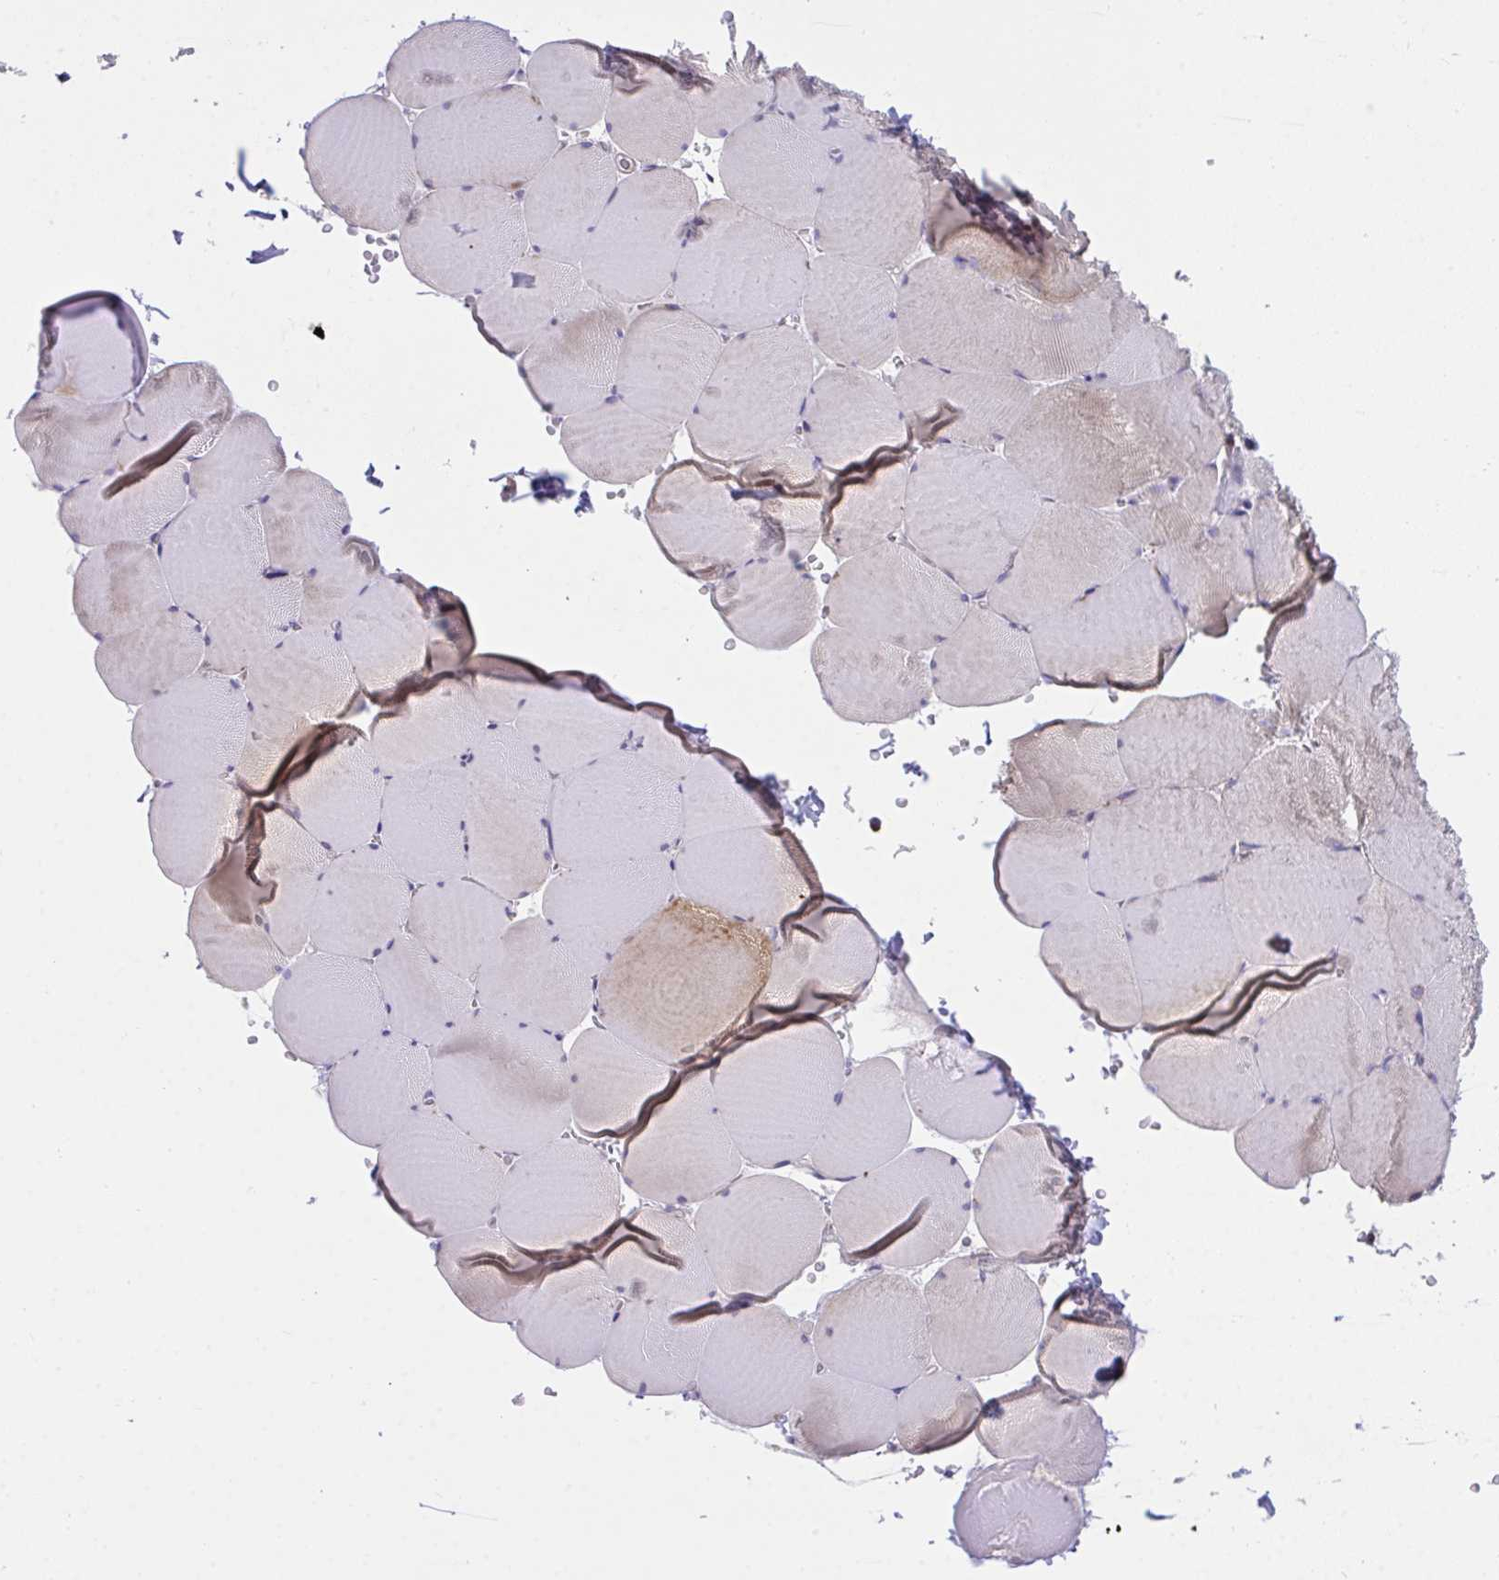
{"staining": {"intensity": "weak", "quantity": "<25%", "location": "cytoplasmic/membranous"}, "tissue": "skeletal muscle", "cell_type": "Myocytes", "image_type": "normal", "snomed": [{"axis": "morphology", "description": "Normal tissue, NOS"}, {"axis": "topography", "description": "Skeletal muscle"}, {"axis": "topography", "description": "Head-Neck"}], "caption": "Myocytes show no significant protein staining in normal skeletal muscle.", "gene": "PPIH", "patient": {"sex": "male", "age": 66}}